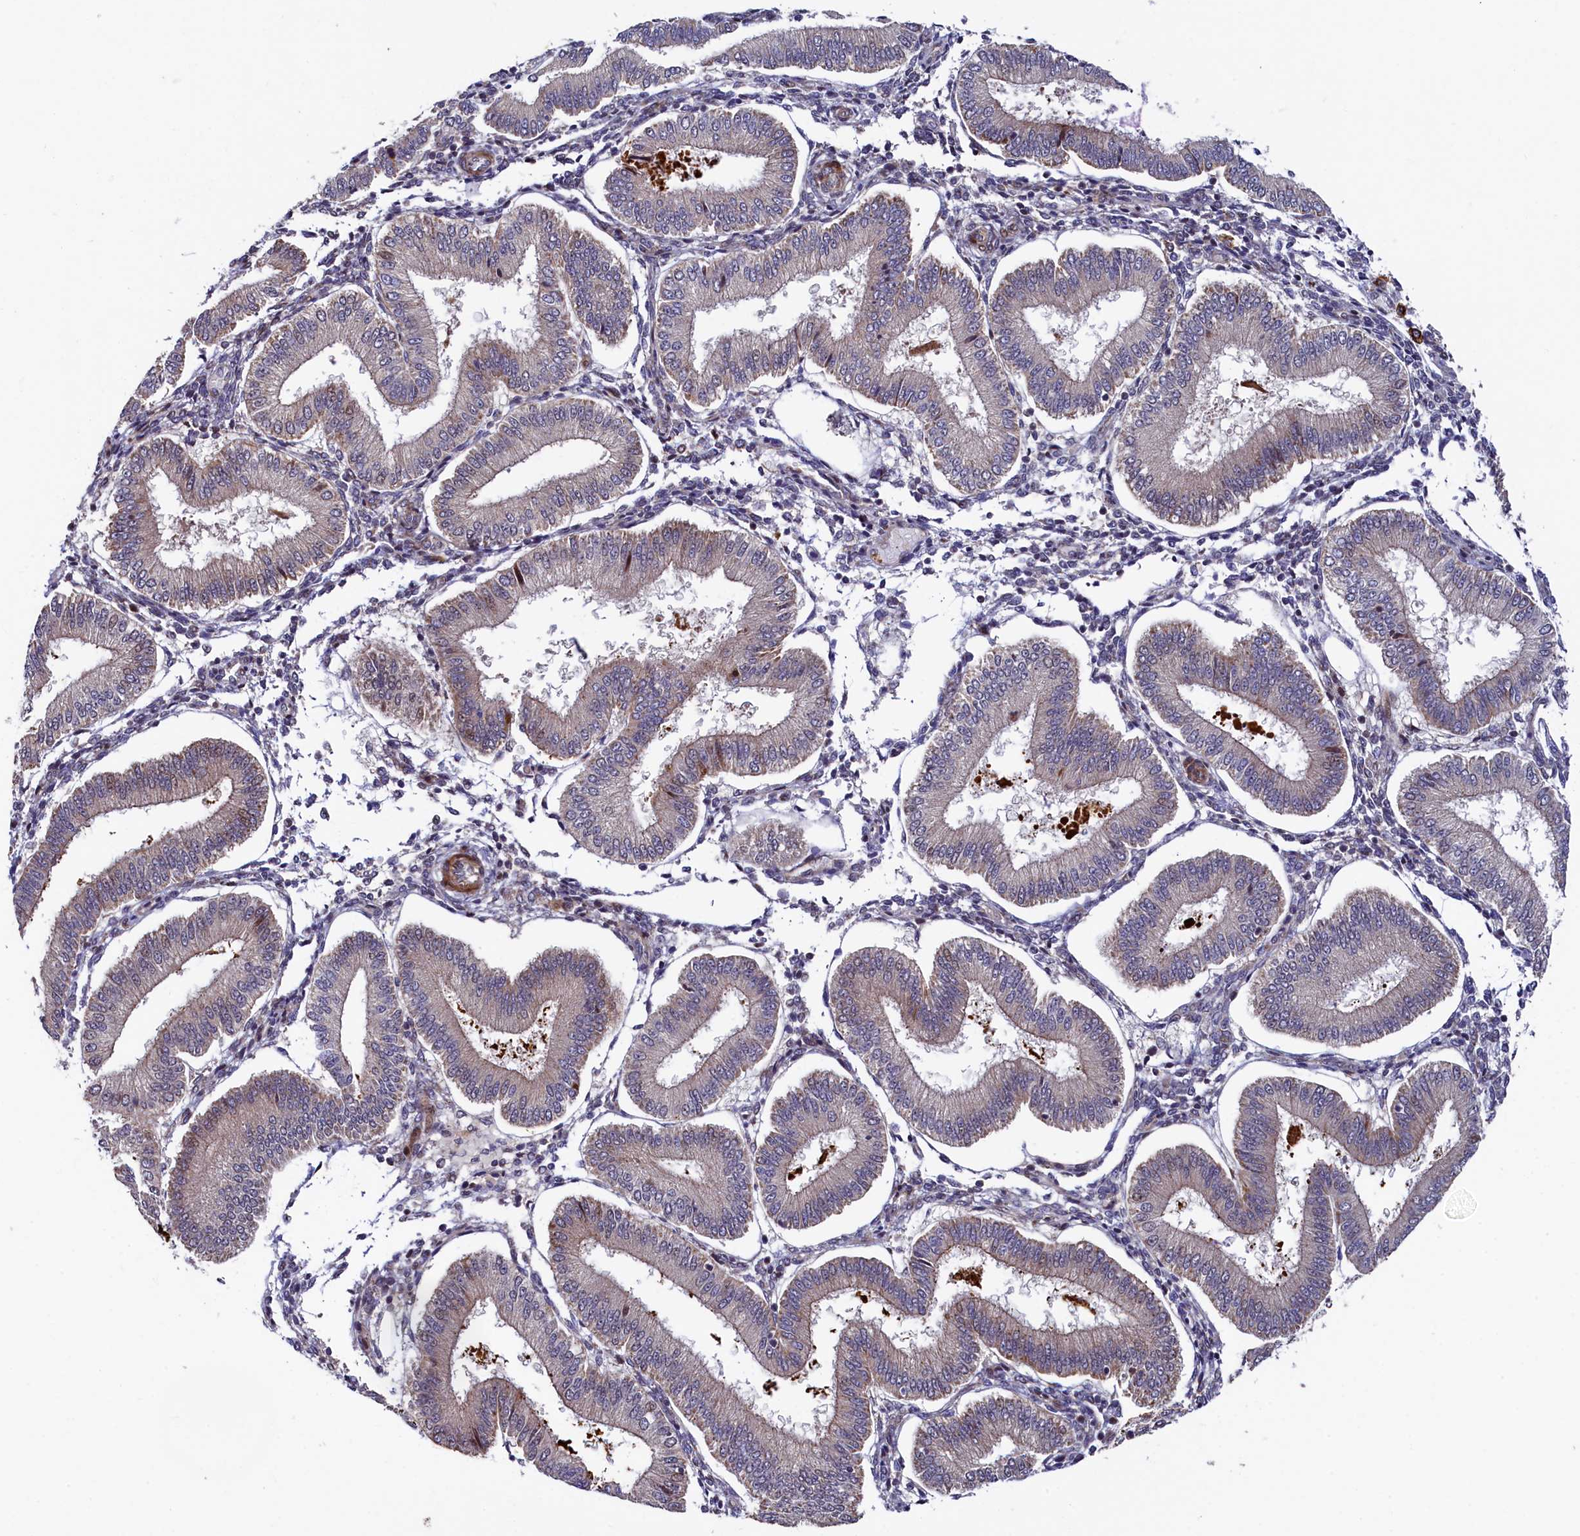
{"staining": {"intensity": "negative", "quantity": "none", "location": "none"}, "tissue": "endometrium", "cell_type": "Cells in endometrial stroma", "image_type": "normal", "snomed": [{"axis": "morphology", "description": "Normal tissue, NOS"}, {"axis": "topography", "description": "Endometrium"}], "caption": "Immunohistochemistry histopathology image of normal endometrium: human endometrium stained with DAB displays no significant protein staining in cells in endometrial stroma.", "gene": "PIK3C3", "patient": {"sex": "female", "age": 39}}